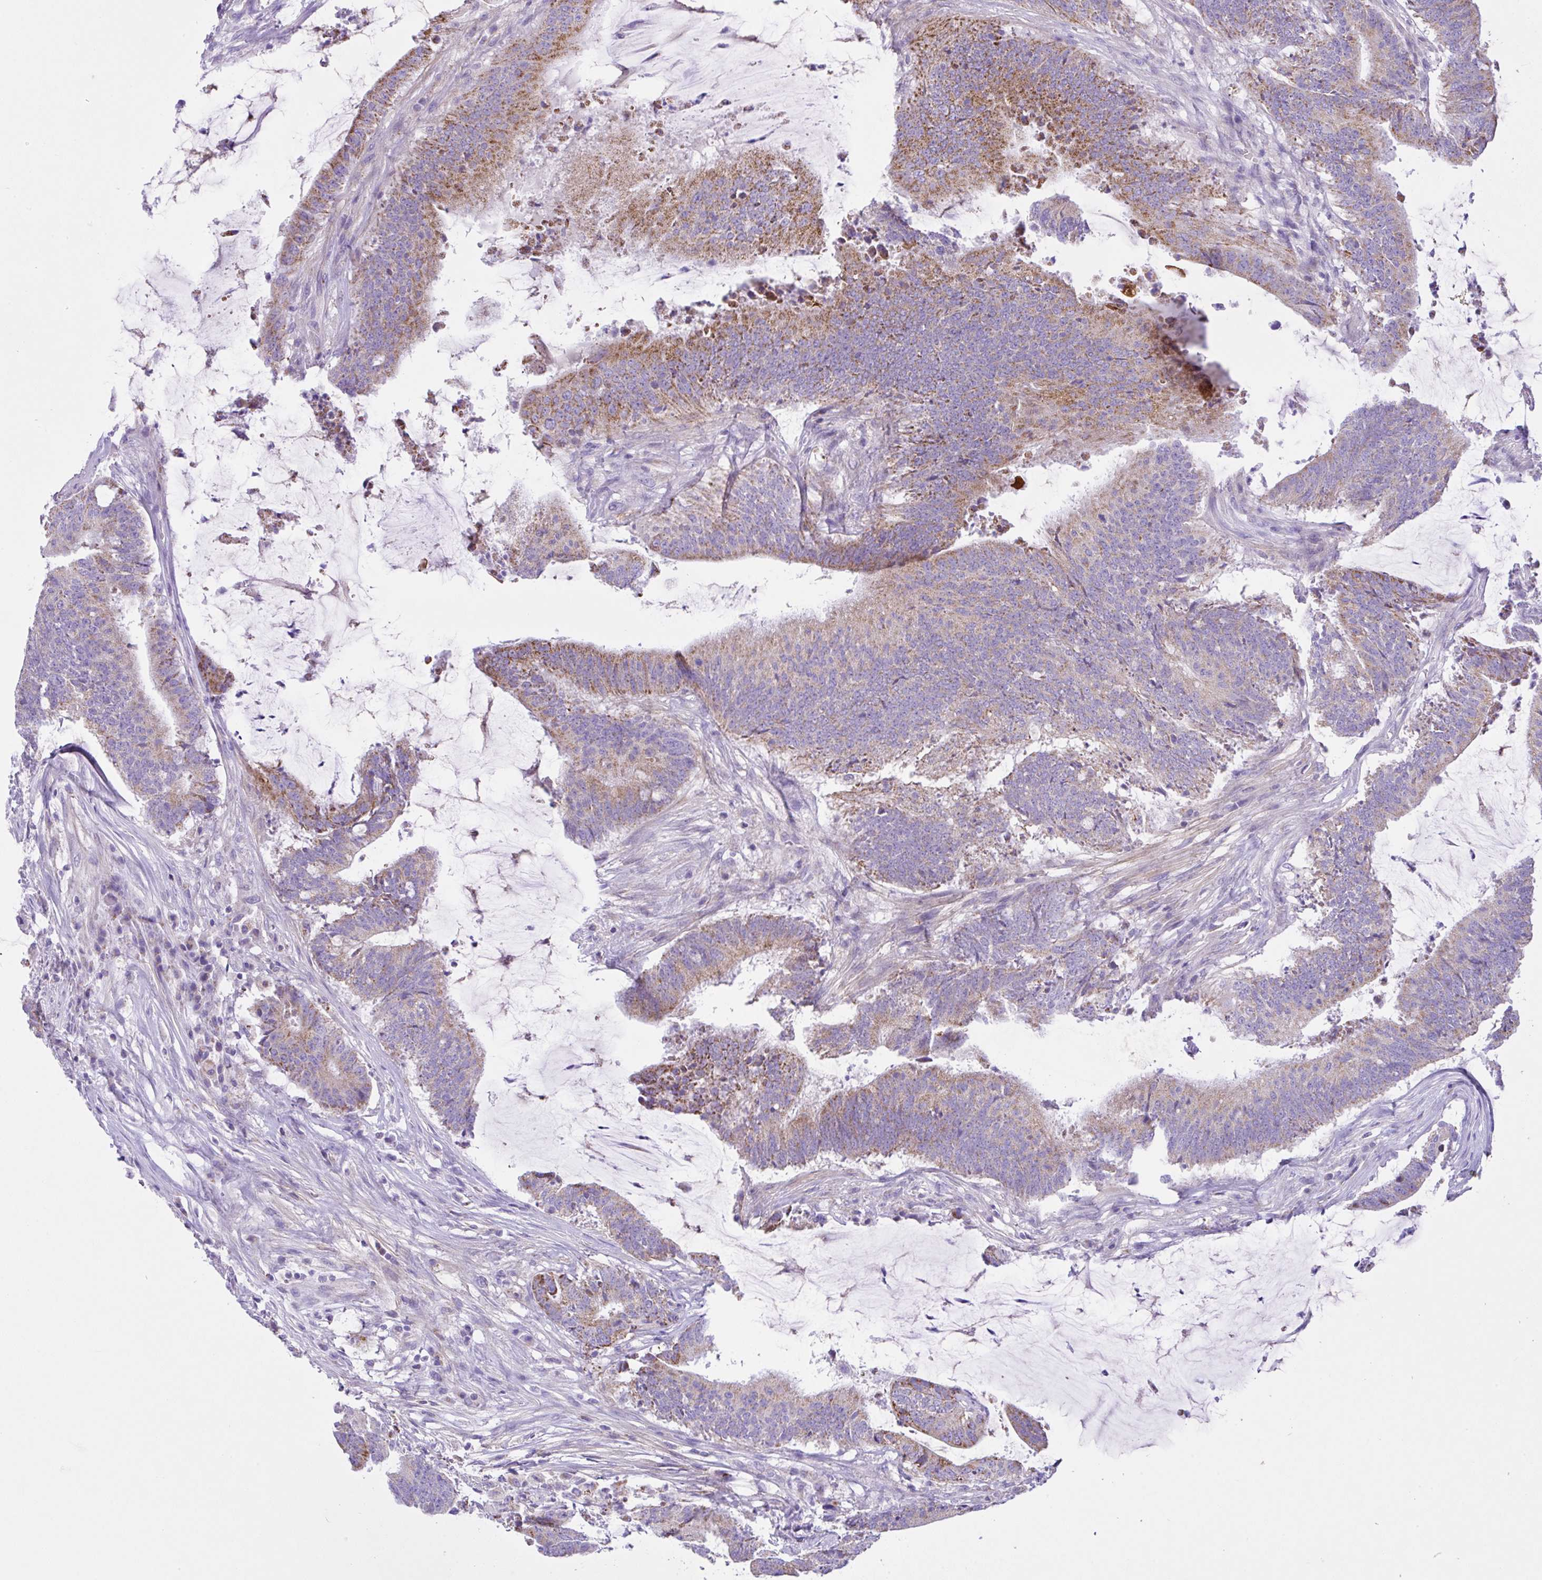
{"staining": {"intensity": "moderate", "quantity": "25%-75%", "location": "cytoplasmic/membranous"}, "tissue": "colorectal cancer", "cell_type": "Tumor cells", "image_type": "cancer", "snomed": [{"axis": "morphology", "description": "Adenocarcinoma, NOS"}, {"axis": "topography", "description": "Colon"}], "caption": "An immunohistochemistry (IHC) micrograph of tumor tissue is shown. Protein staining in brown shows moderate cytoplasmic/membranous positivity in colorectal adenocarcinoma within tumor cells. (DAB (3,3'-diaminobenzidine) = brown stain, brightfield microscopy at high magnification).", "gene": "SLC13A1", "patient": {"sex": "female", "age": 43}}